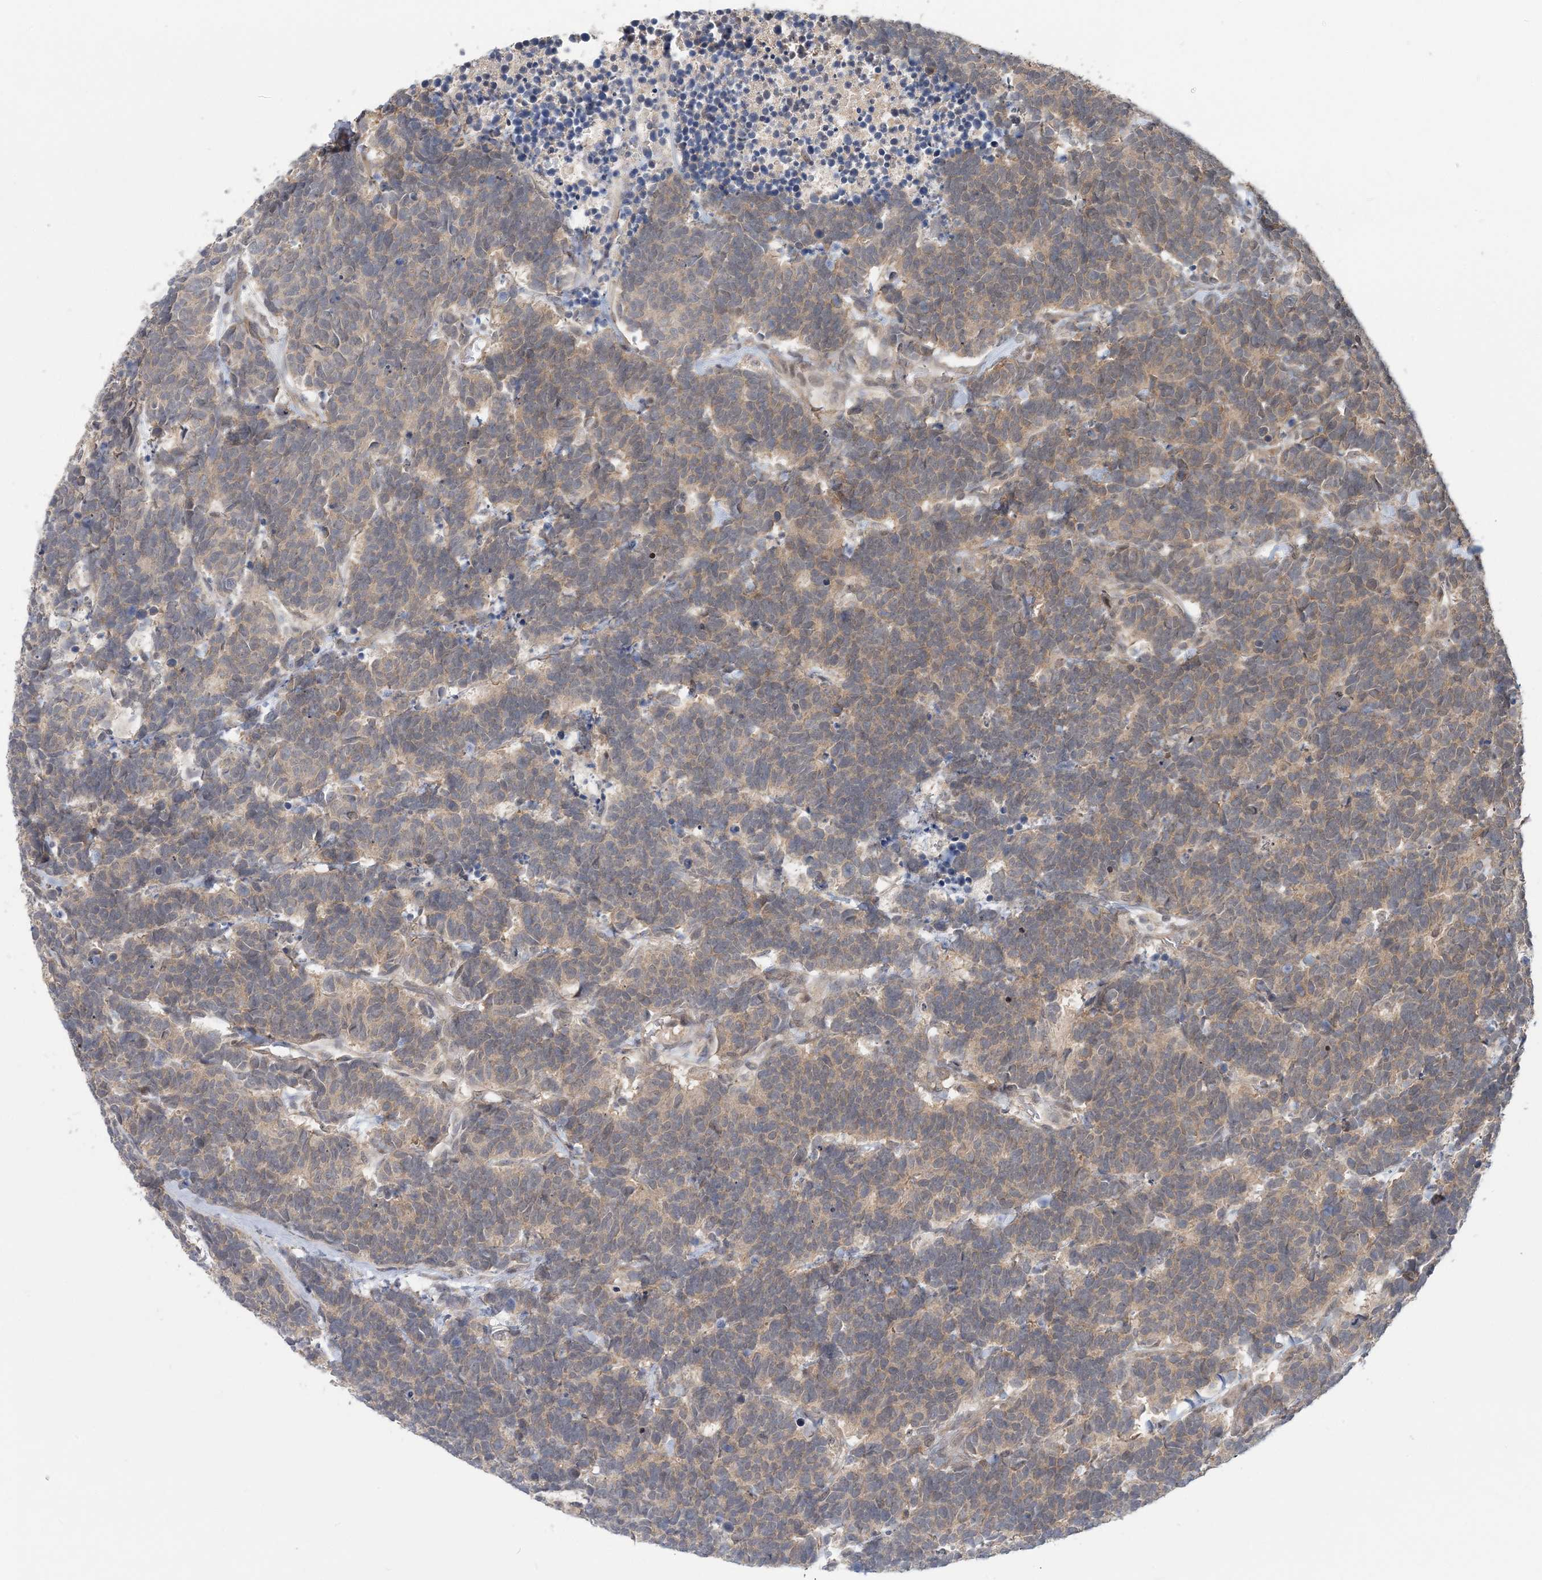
{"staining": {"intensity": "weak", "quantity": ">75%", "location": "cytoplasmic/membranous"}, "tissue": "carcinoid", "cell_type": "Tumor cells", "image_type": "cancer", "snomed": [{"axis": "morphology", "description": "Carcinoma, NOS"}, {"axis": "morphology", "description": "Carcinoid, malignant, NOS"}, {"axis": "topography", "description": "Urinary bladder"}], "caption": "Protein staining displays weak cytoplasmic/membranous expression in approximately >75% of tumor cells in carcinoma.", "gene": "RNF25", "patient": {"sex": "male", "age": 57}}